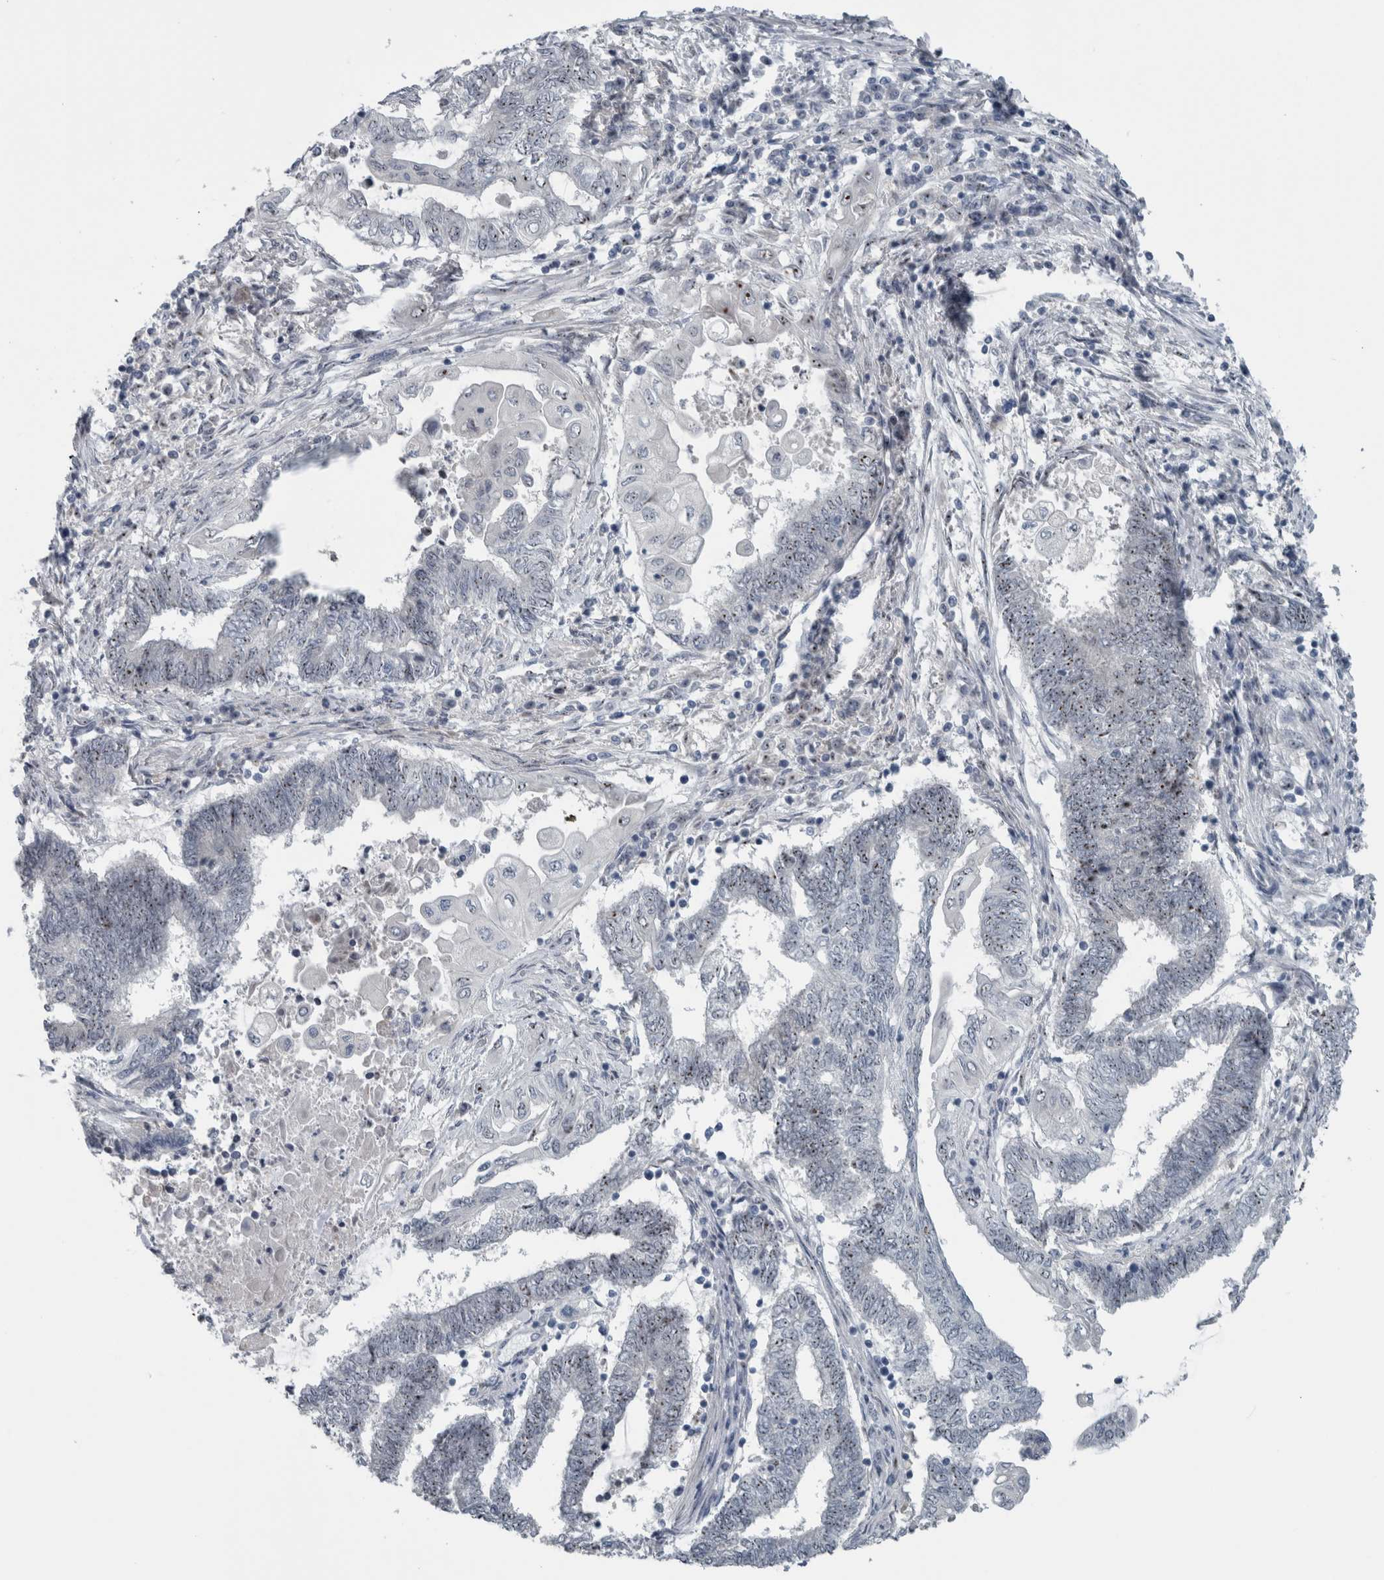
{"staining": {"intensity": "weak", "quantity": "25%-75%", "location": "nuclear"}, "tissue": "endometrial cancer", "cell_type": "Tumor cells", "image_type": "cancer", "snomed": [{"axis": "morphology", "description": "Adenocarcinoma, NOS"}, {"axis": "topography", "description": "Uterus"}, {"axis": "topography", "description": "Endometrium"}], "caption": "Endometrial cancer (adenocarcinoma) was stained to show a protein in brown. There is low levels of weak nuclear staining in approximately 25%-75% of tumor cells.", "gene": "UTP6", "patient": {"sex": "female", "age": 70}}